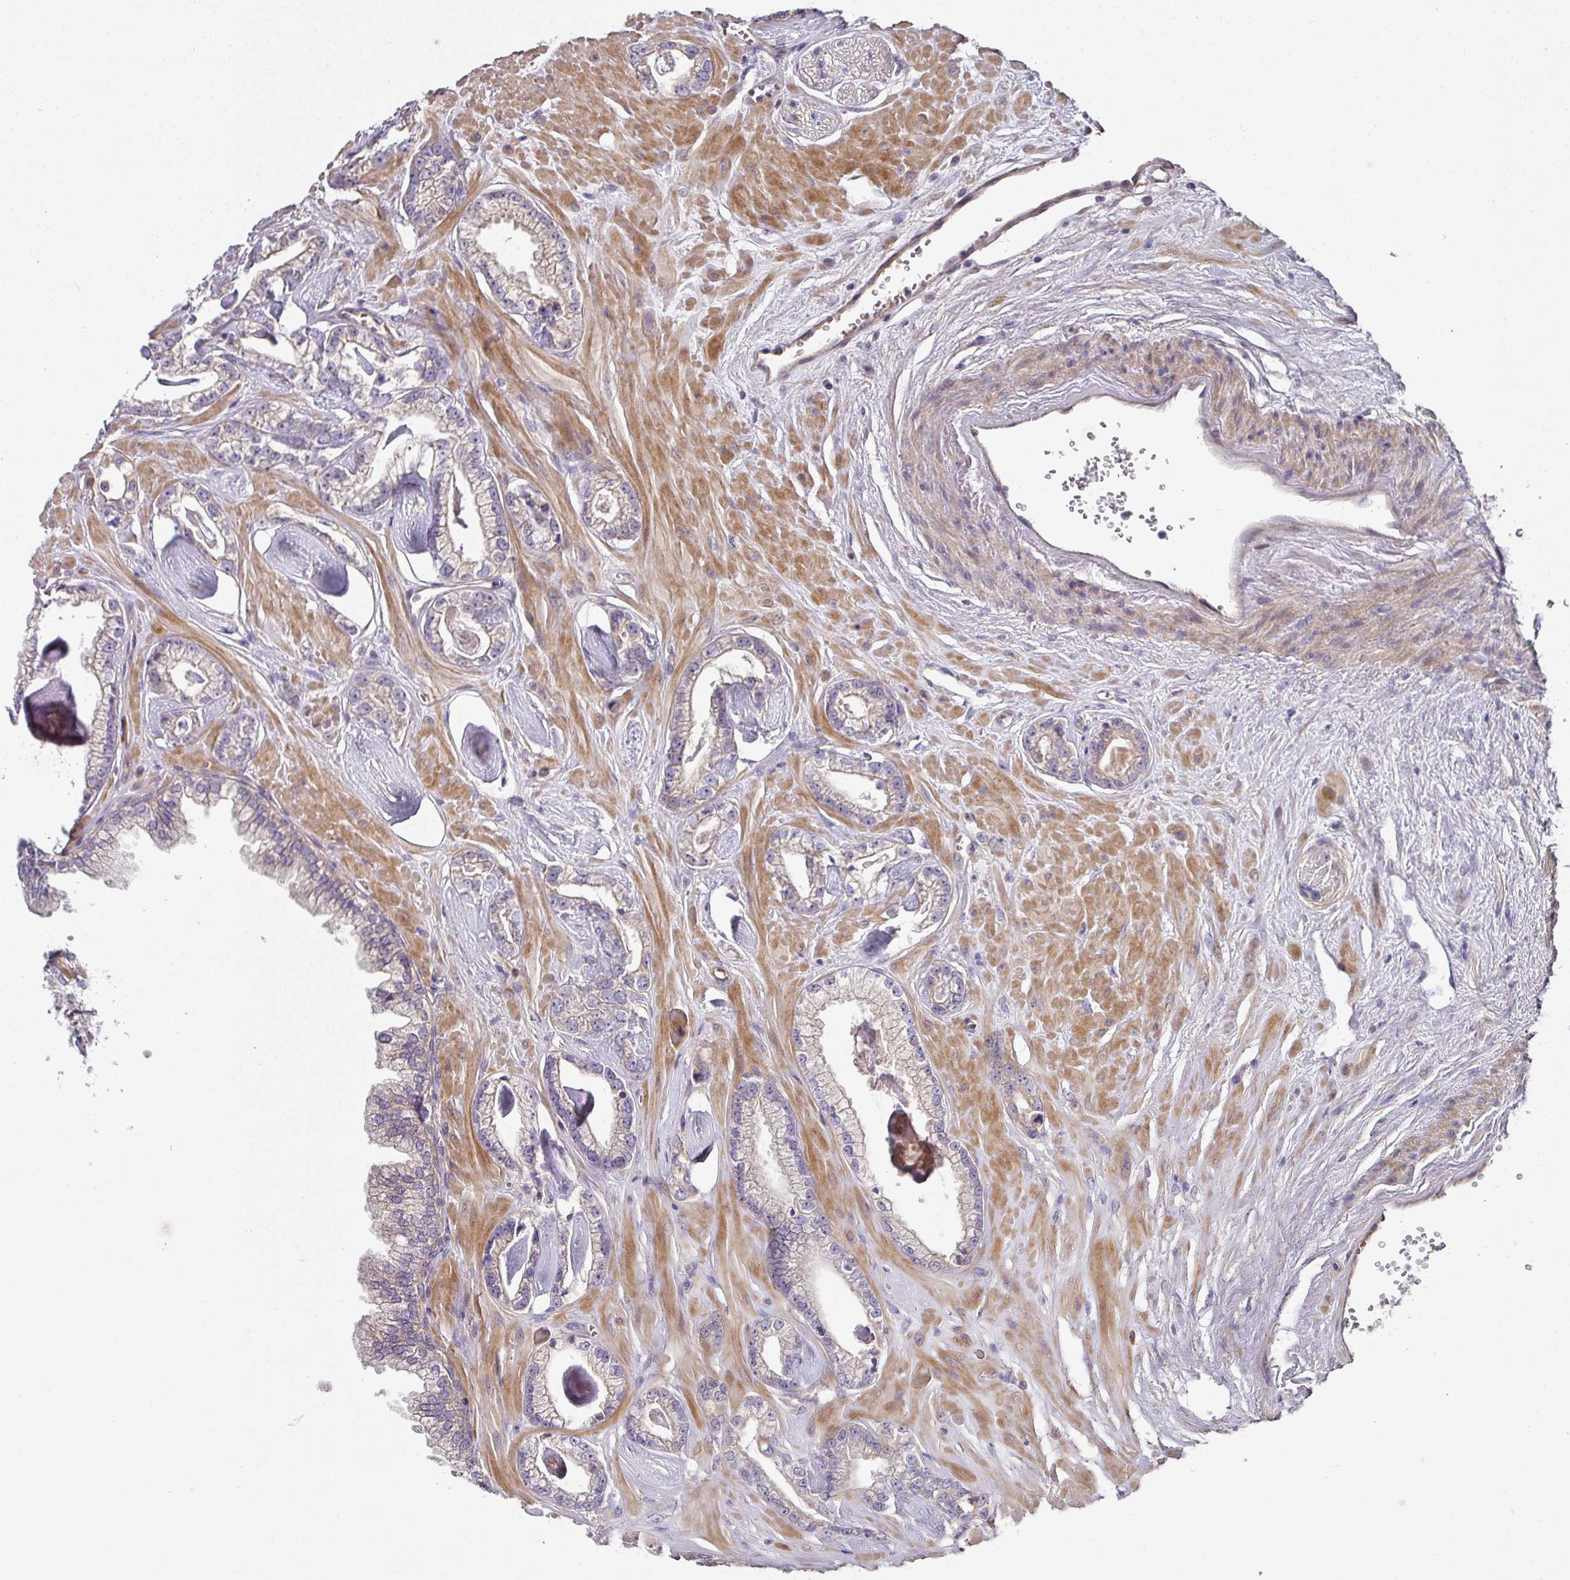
{"staining": {"intensity": "negative", "quantity": "none", "location": "none"}, "tissue": "prostate cancer", "cell_type": "Tumor cells", "image_type": "cancer", "snomed": [{"axis": "morphology", "description": "Adenocarcinoma, Low grade"}, {"axis": "topography", "description": "Prostate"}], "caption": "The micrograph demonstrates no staining of tumor cells in prostate cancer (low-grade adenocarcinoma). (DAB (3,3'-diaminobenzidine) immunohistochemistry visualized using brightfield microscopy, high magnification).", "gene": "C4orf48", "patient": {"sex": "male", "age": 60}}